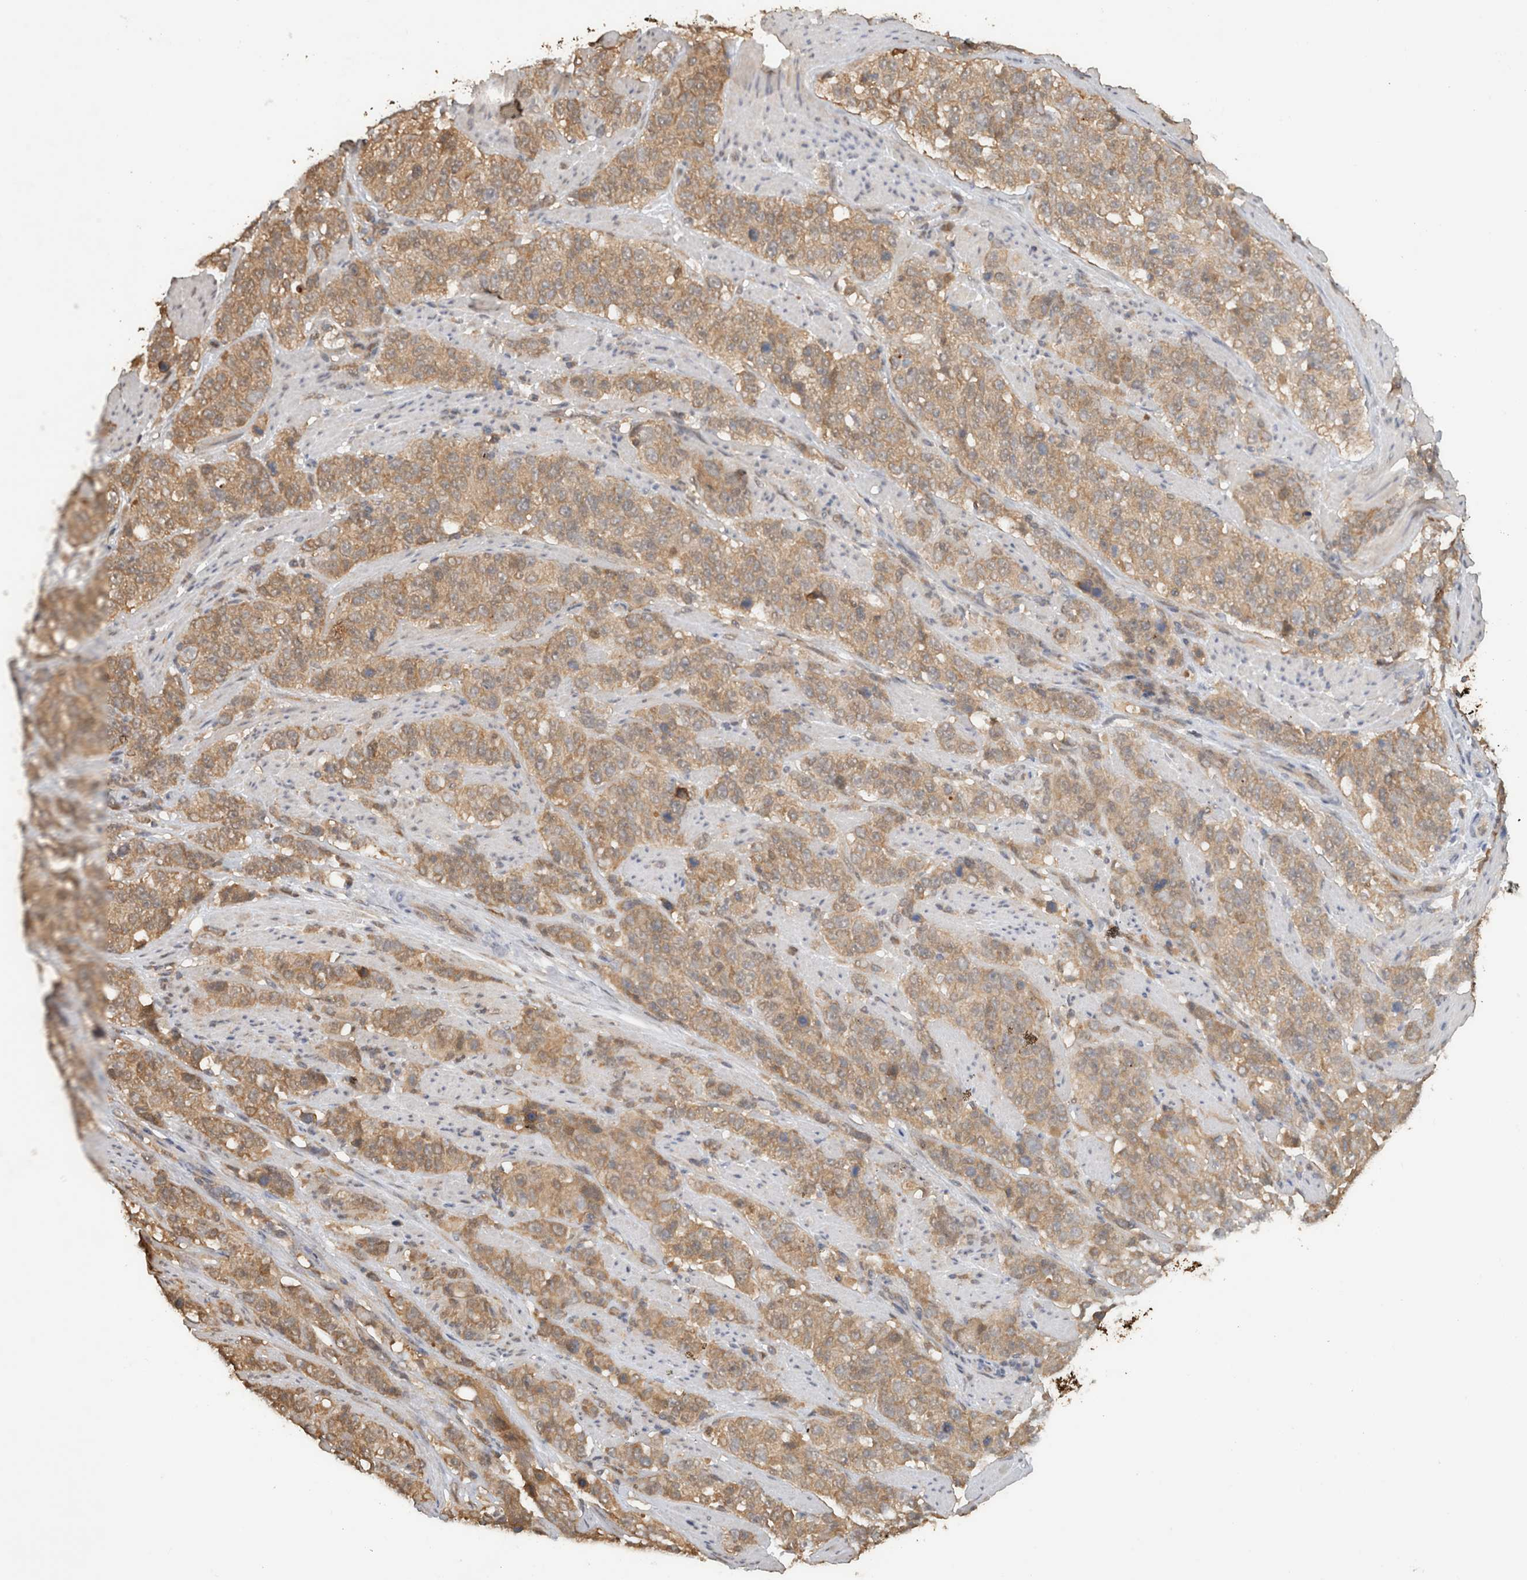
{"staining": {"intensity": "moderate", "quantity": ">75%", "location": "cytoplasmic/membranous"}, "tissue": "stomach cancer", "cell_type": "Tumor cells", "image_type": "cancer", "snomed": [{"axis": "morphology", "description": "Adenocarcinoma, NOS"}, {"axis": "topography", "description": "Stomach"}], "caption": "A brown stain labels moderate cytoplasmic/membranous positivity of a protein in human adenocarcinoma (stomach) tumor cells.", "gene": "CA13", "patient": {"sex": "male", "age": 48}}